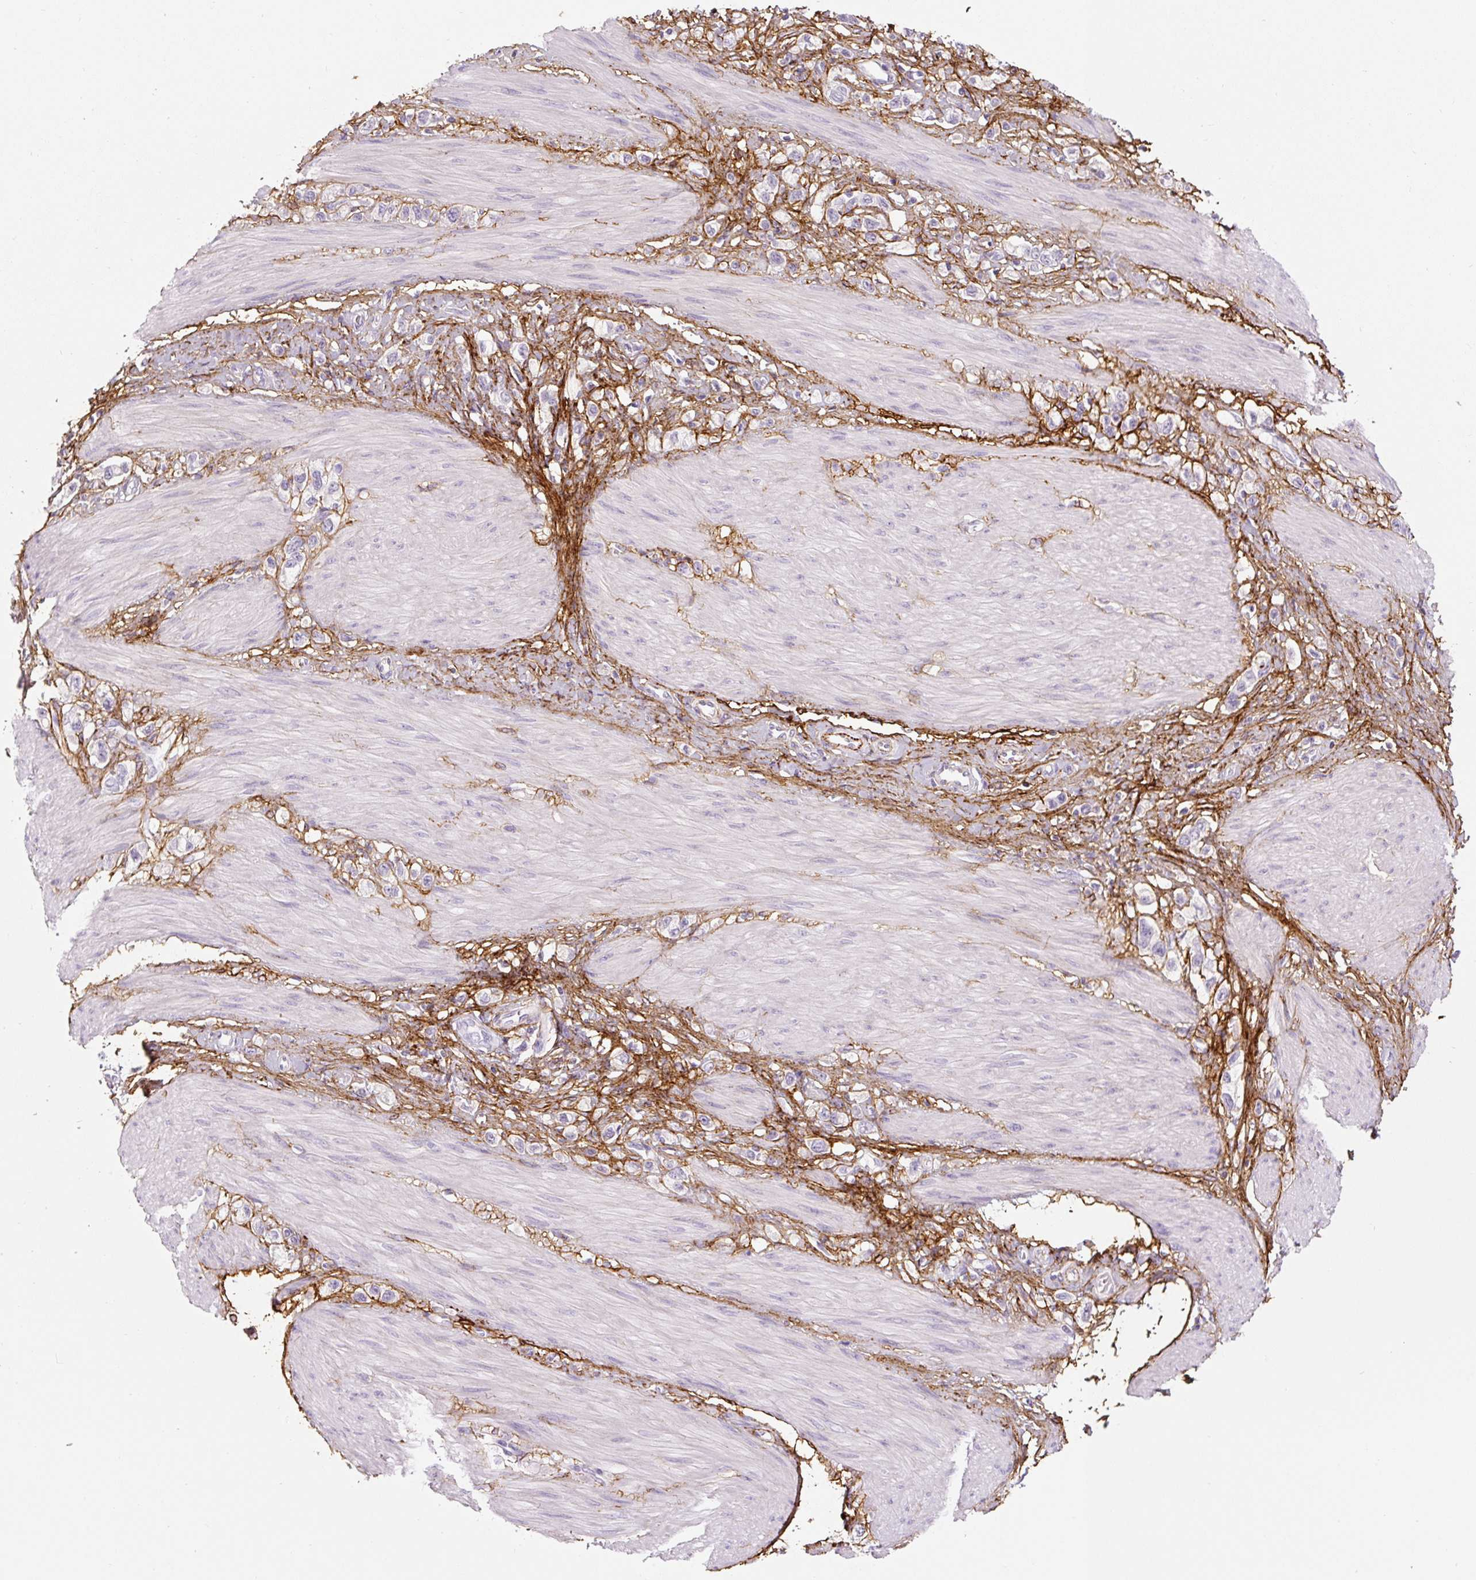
{"staining": {"intensity": "negative", "quantity": "none", "location": "none"}, "tissue": "stomach cancer", "cell_type": "Tumor cells", "image_type": "cancer", "snomed": [{"axis": "morphology", "description": "Adenocarcinoma, NOS"}, {"axis": "topography", "description": "Stomach"}], "caption": "Immunohistochemistry (IHC) micrograph of neoplastic tissue: human adenocarcinoma (stomach) stained with DAB shows no significant protein expression in tumor cells. Brightfield microscopy of IHC stained with DAB (brown) and hematoxylin (blue), captured at high magnification.", "gene": "FBN1", "patient": {"sex": "female", "age": 65}}